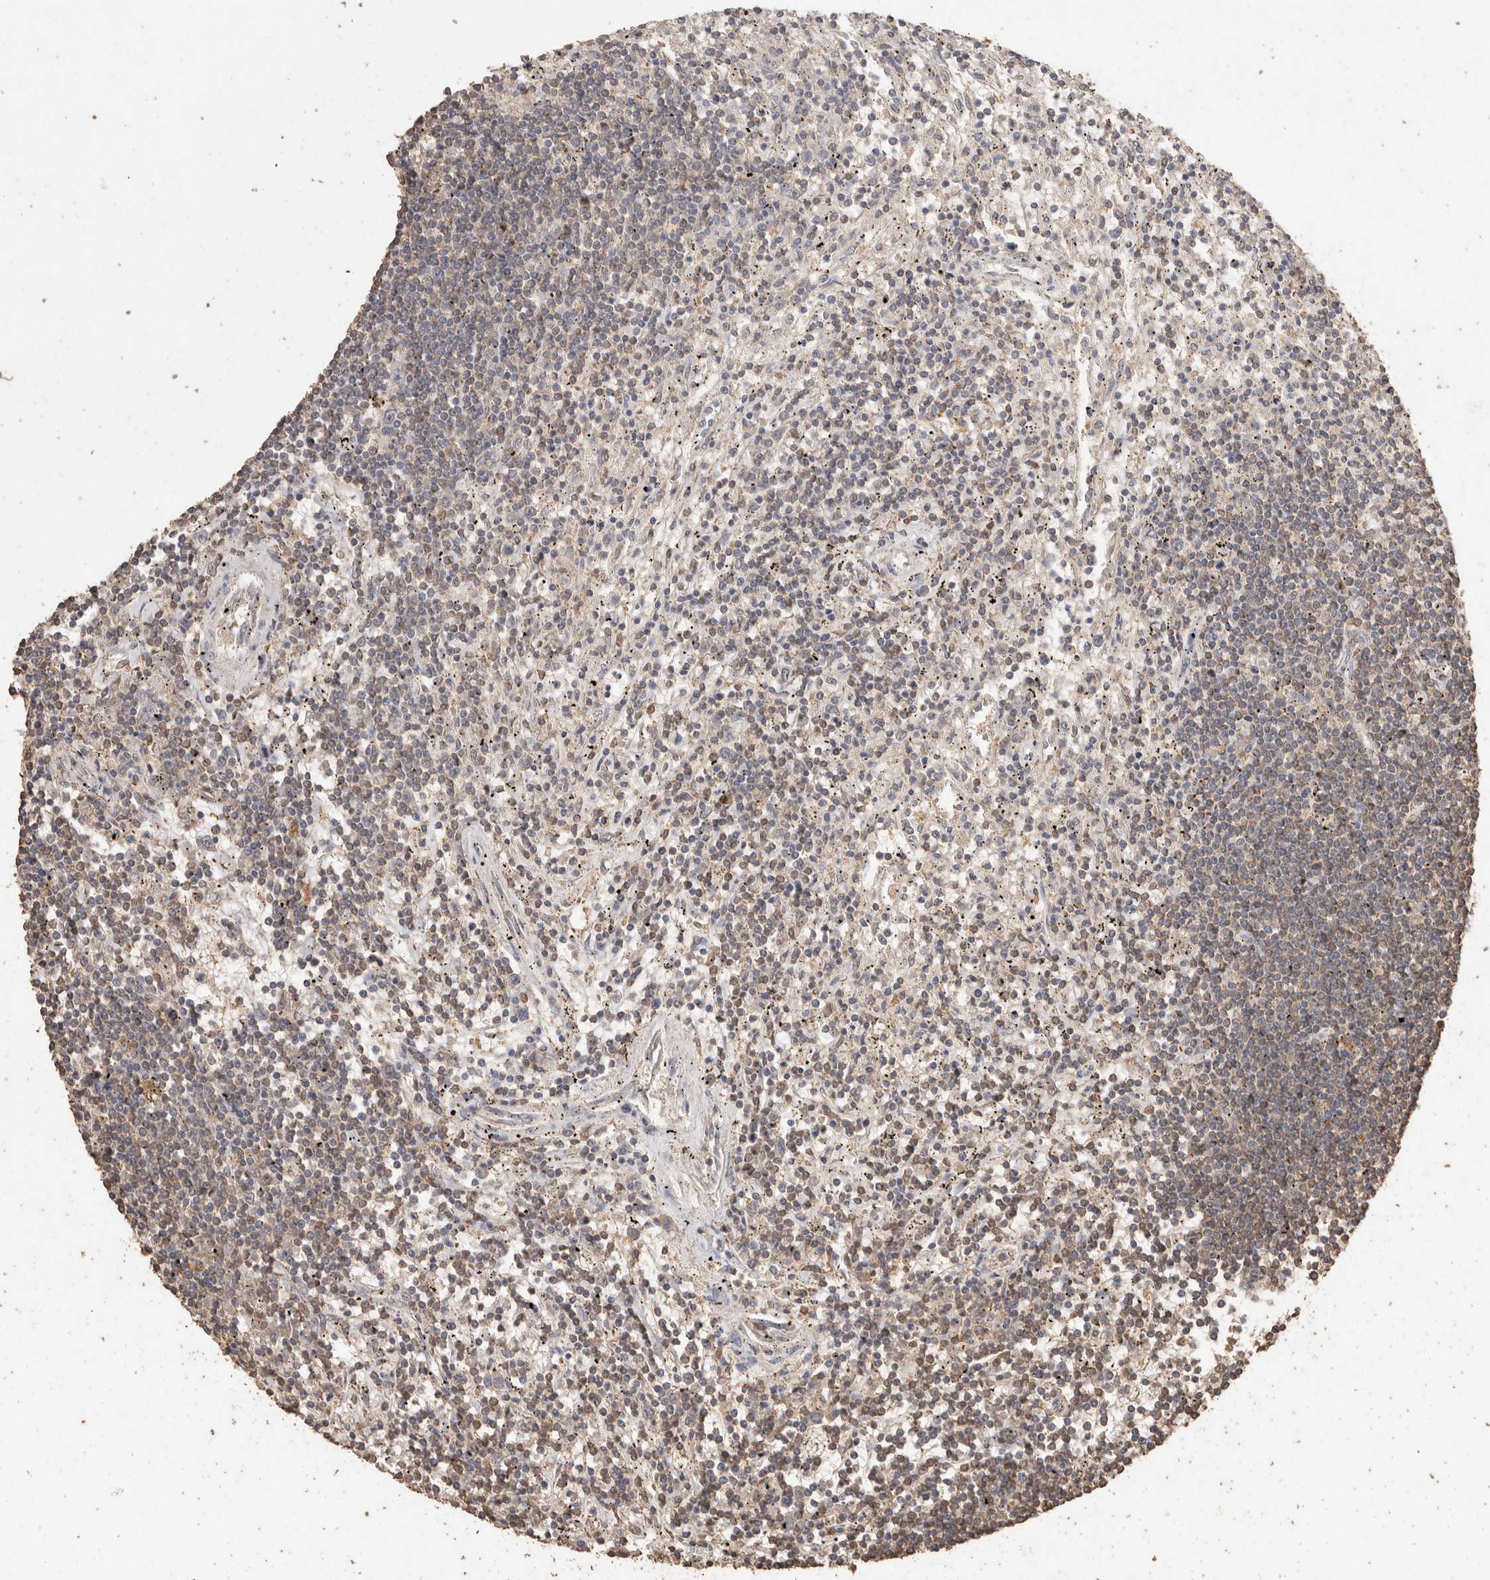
{"staining": {"intensity": "negative", "quantity": "none", "location": "none"}, "tissue": "lymphoma", "cell_type": "Tumor cells", "image_type": "cancer", "snomed": [{"axis": "morphology", "description": "Malignant lymphoma, non-Hodgkin's type, Low grade"}, {"axis": "topography", "description": "Spleen"}], "caption": "Tumor cells show no significant expression in malignant lymphoma, non-Hodgkin's type (low-grade).", "gene": "CX3CL1", "patient": {"sex": "male", "age": 76}}